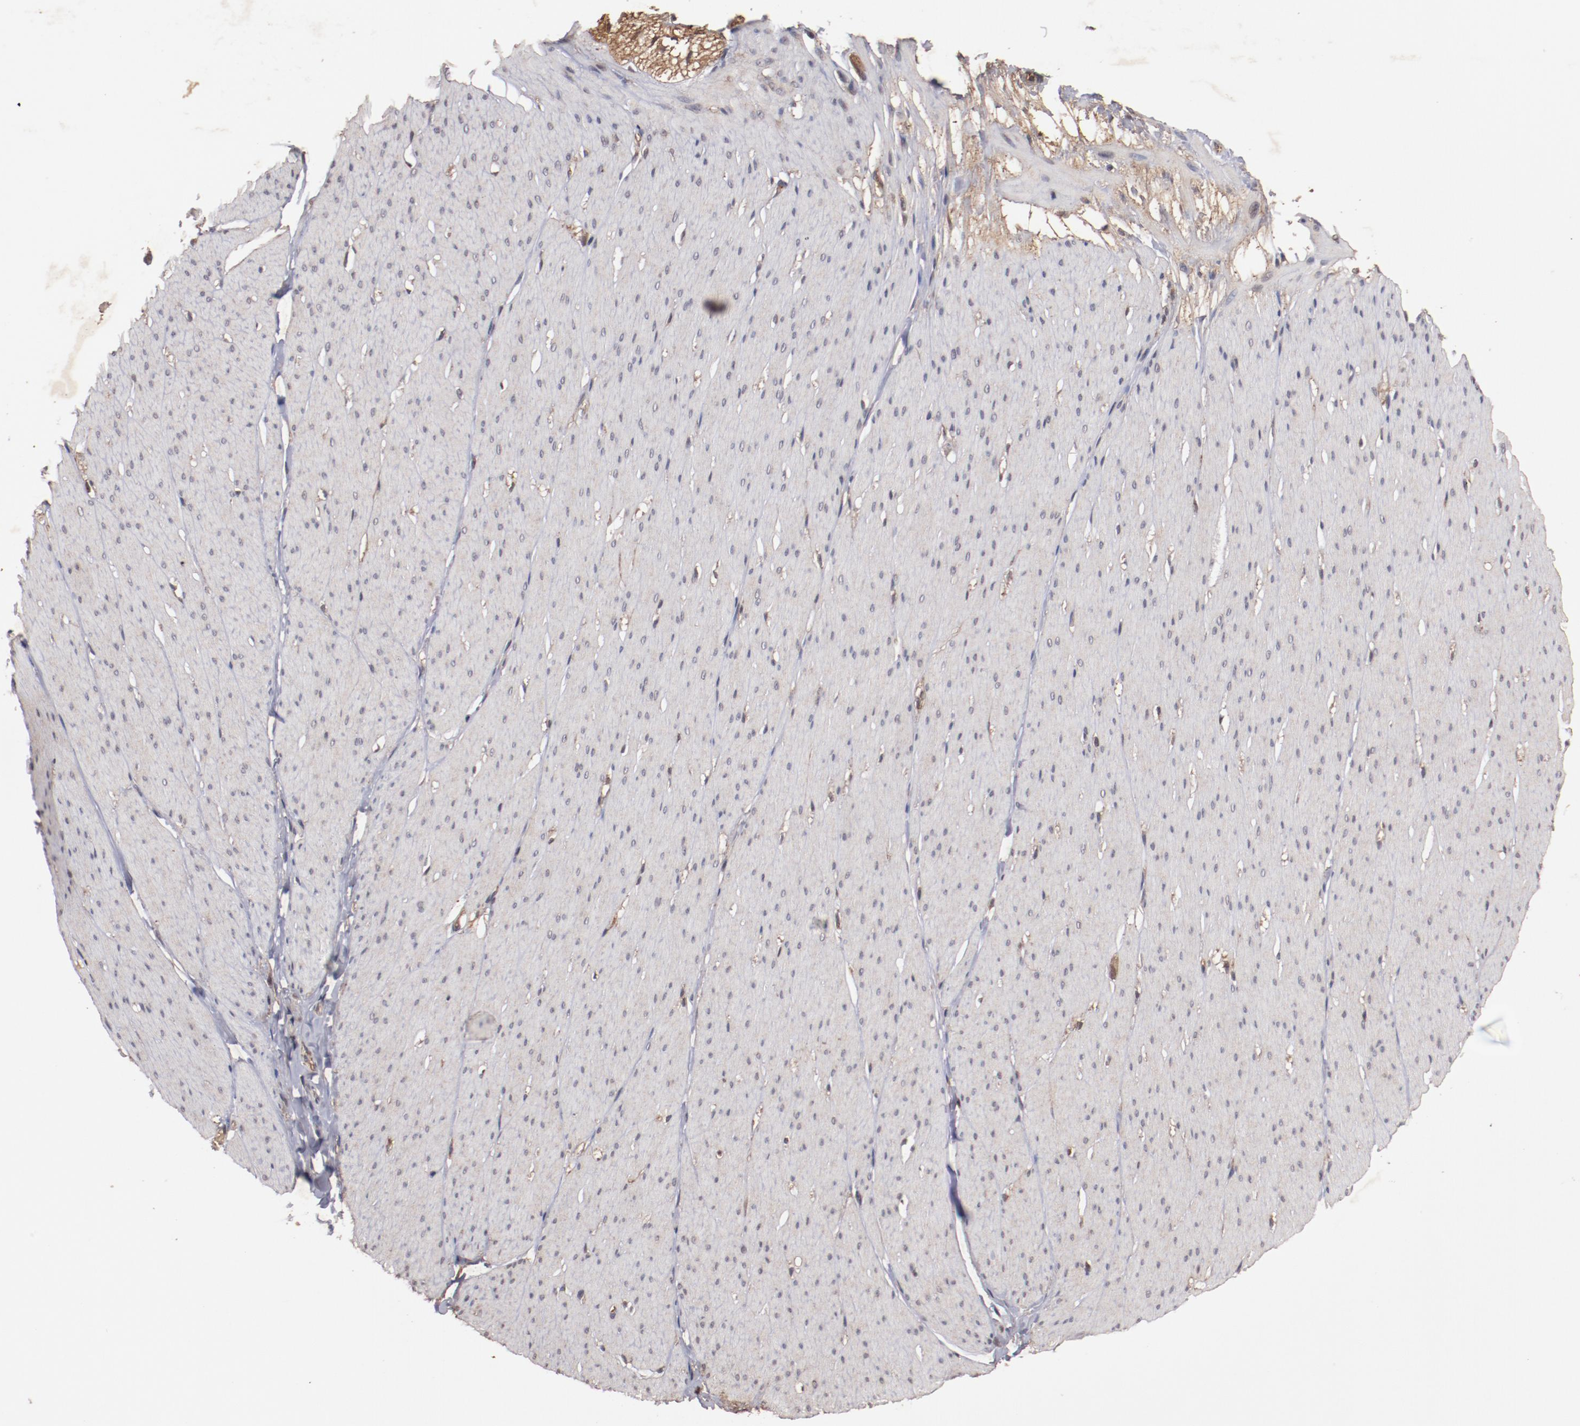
{"staining": {"intensity": "moderate", "quantity": ">75%", "location": "cytoplasmic/membranous"}, "tissue": "smooth muscle", "cell_type": "Smooth muscle cells", "image_type": "normal", "snomed": [{"axis": "morphology", "description": "Normal tissue, NOS"}, {"axis": "topography", "description": "Smooth muscle"}, {"axis": "topography", "description": "Colon"}], "caption": "The immunohistochemical stain labels moderate cytoplasmic/membranous positivity in smooth muscle cells of benign smooth muscle.", "gene": "TENM1", "patient": {"sex": "male", "age": 67}}